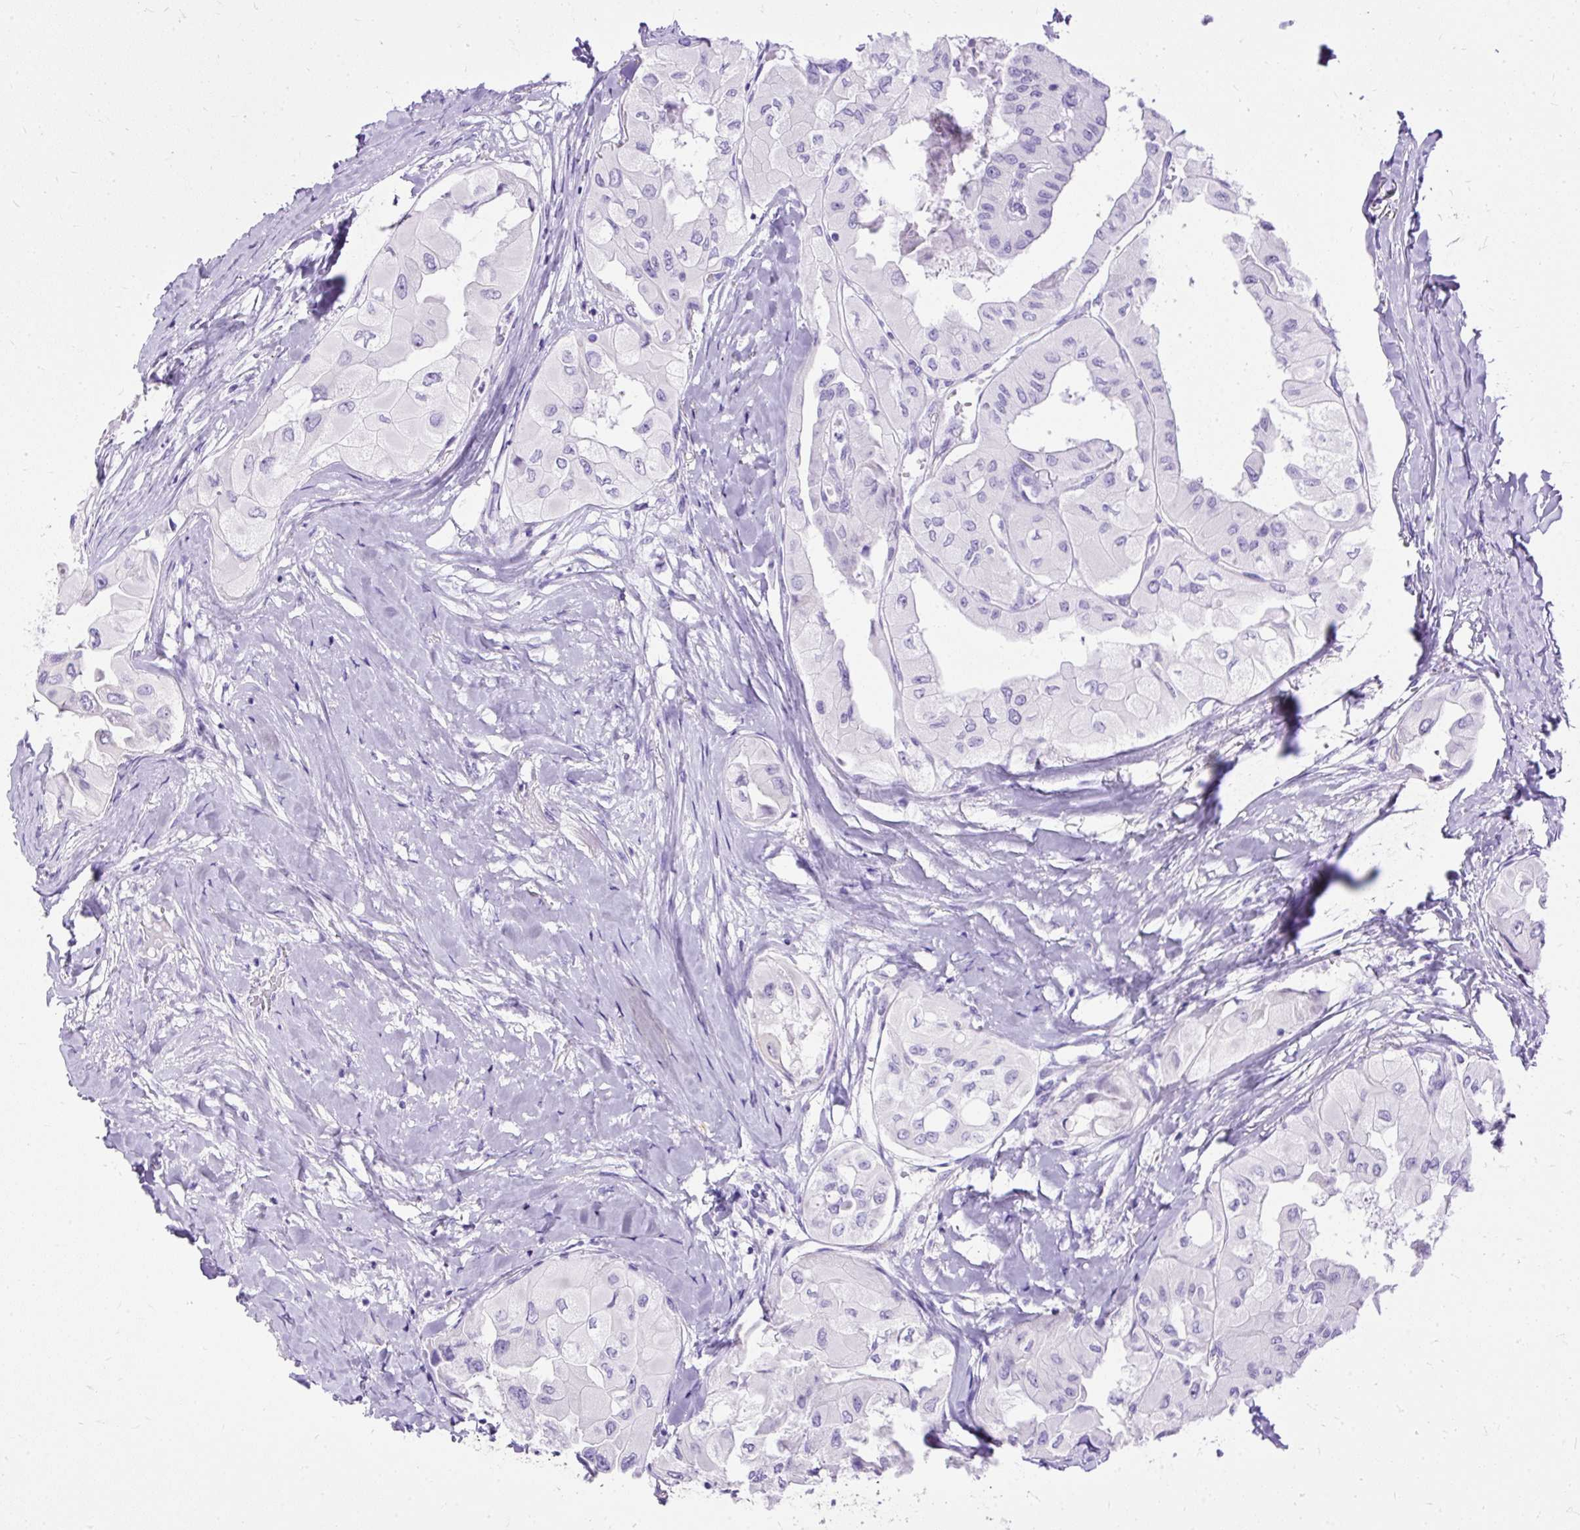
{"staining": {"intensity": "negative", "quantity": "none", "location": "none"}, "tissue": "thyroid cancer", "cell_type": "Tumor cells", "image_type": "cancer", "snomed": [{"axis": "morphology", "description": "Normal tissue, NOS"}, {"axis": "morphology", "description": "Papillary adenocarcinoma, NOS"}, {"axis": "topography", "description": "Thyroid gland"}], "caption": "DAB (3,3'-diaminobenzidine) immunohistochemical staining of papillary adenocarcinoma (thyroid) demonstrates no significant staining in tumor cells.", "gene": "HEY1", "patient": {"sex": "female", "age": 59}}